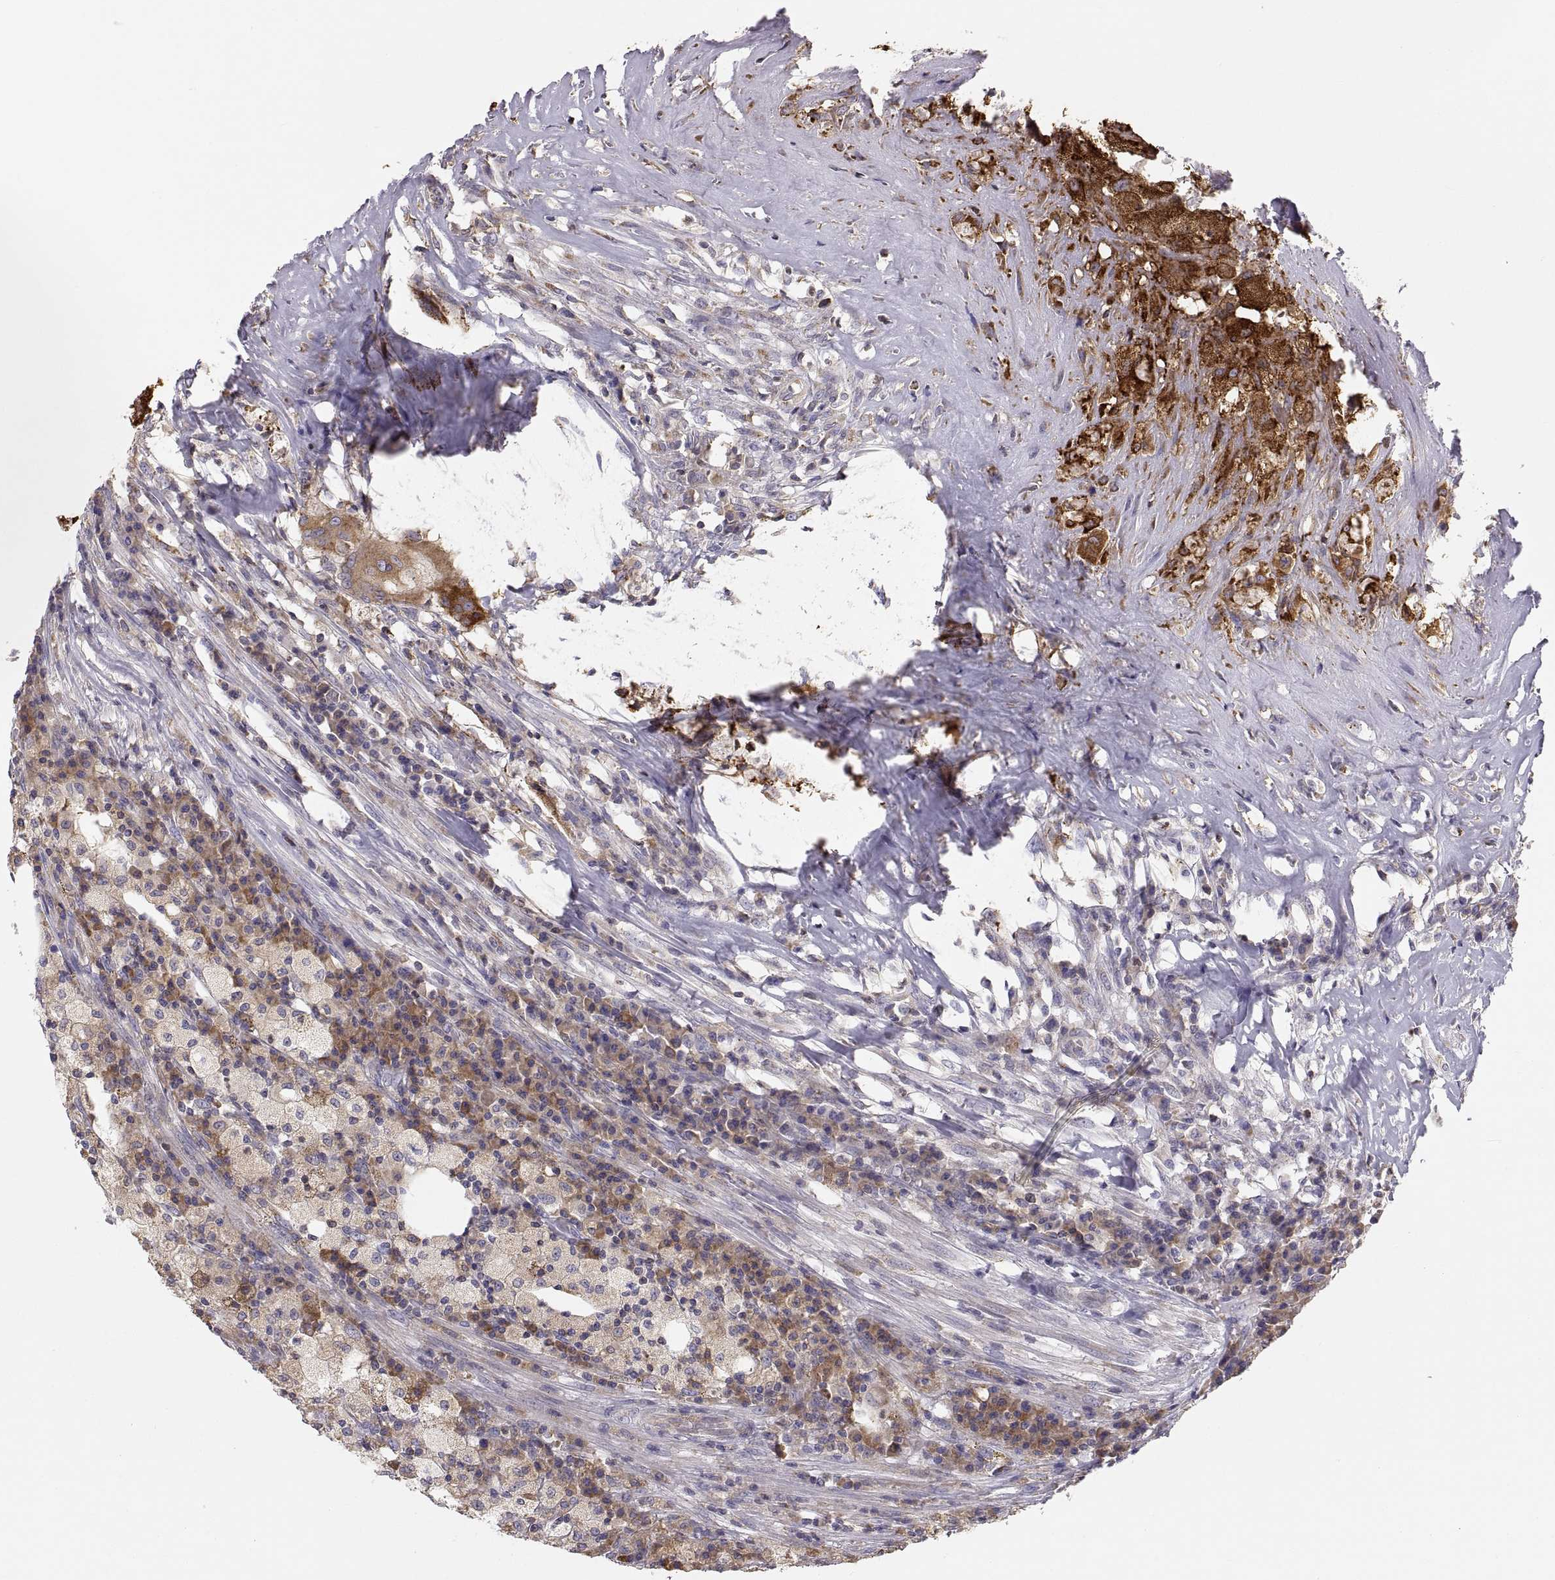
{"staining": {"intensity": "weak", "quantity": "<25%", "location": "cytoplasmic/membranous"}, "tissue": "testis cancer", "cell_type": "Tumor cells", "image_type": "cancer", "snomed": [{"axis": "morphology", "description": "Necrosis, NOS"}, {"axis": "morphology", "description": "Carcinoma, Embryonal, NOS"}, {"axis": "topography", "description": "Testis"}], "caption": "There is no significant staining in tumor cells of testis cancer.", "gene": "ERO1A", "patient": {"sex": "male", "age": 19}}